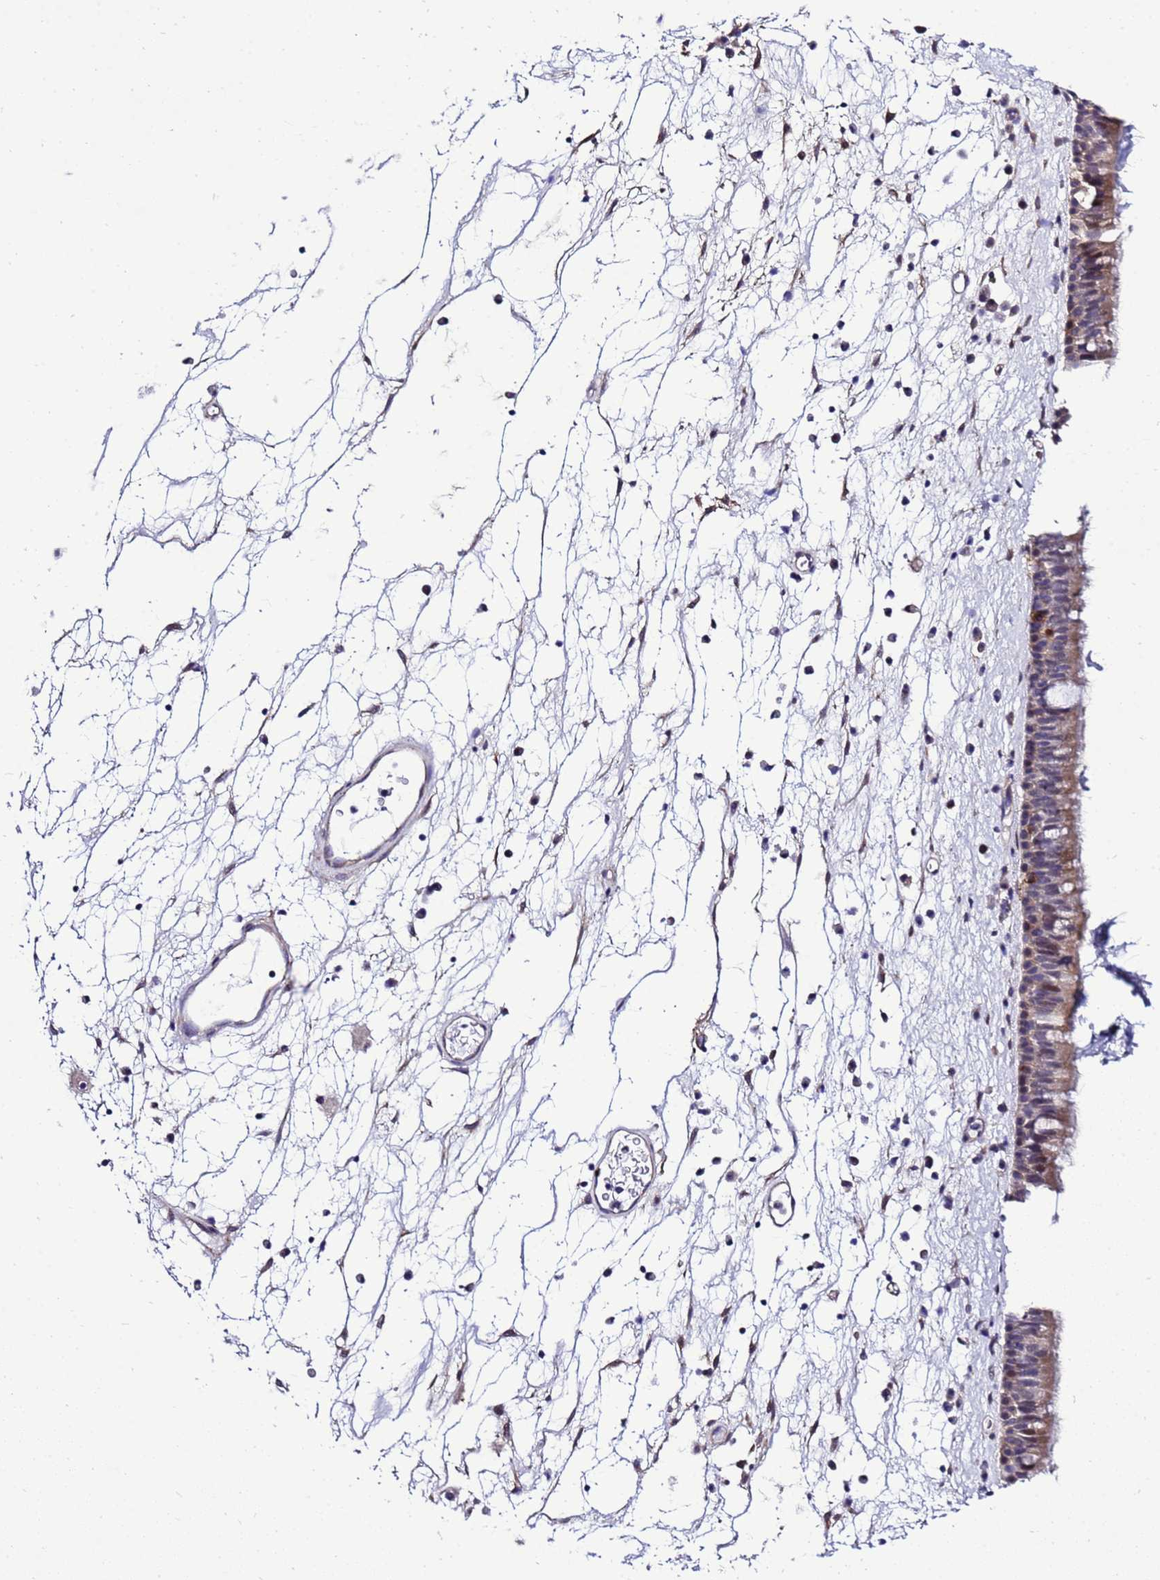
{"staining": {"intensity": "moderate", "quantity": ">75%", "location": "cytoplasmic/membranous,nuclear"}, "tissue": "nasopharynx", "cell_type": "Respiratory epithelial cells", "image_type": "normal", "snomed": [{"axis": "morphology", "description": "Normal tissue, NOS"}, {"axis": "morphology", "description": "Inflammation, NOS"}, {"axis": "morphology", "description": "Malignant melanoma, Metastatic site"}, {"axis": "topography", "description": "Nasopharynx"}], "caption": "Respiratory epithelial cells show moderate cytoplasmic/membranous,nuclear positivity in approximately >75% of cells in normal nasopharynx. (Stains: DAB (3,3'-diaminobenzidine) in brown, nuclei in blue, Microscopy: brightfield microscopy at high magnification).", "gene": "GZF1", "patient": {"sex": "male", "age": 70}}